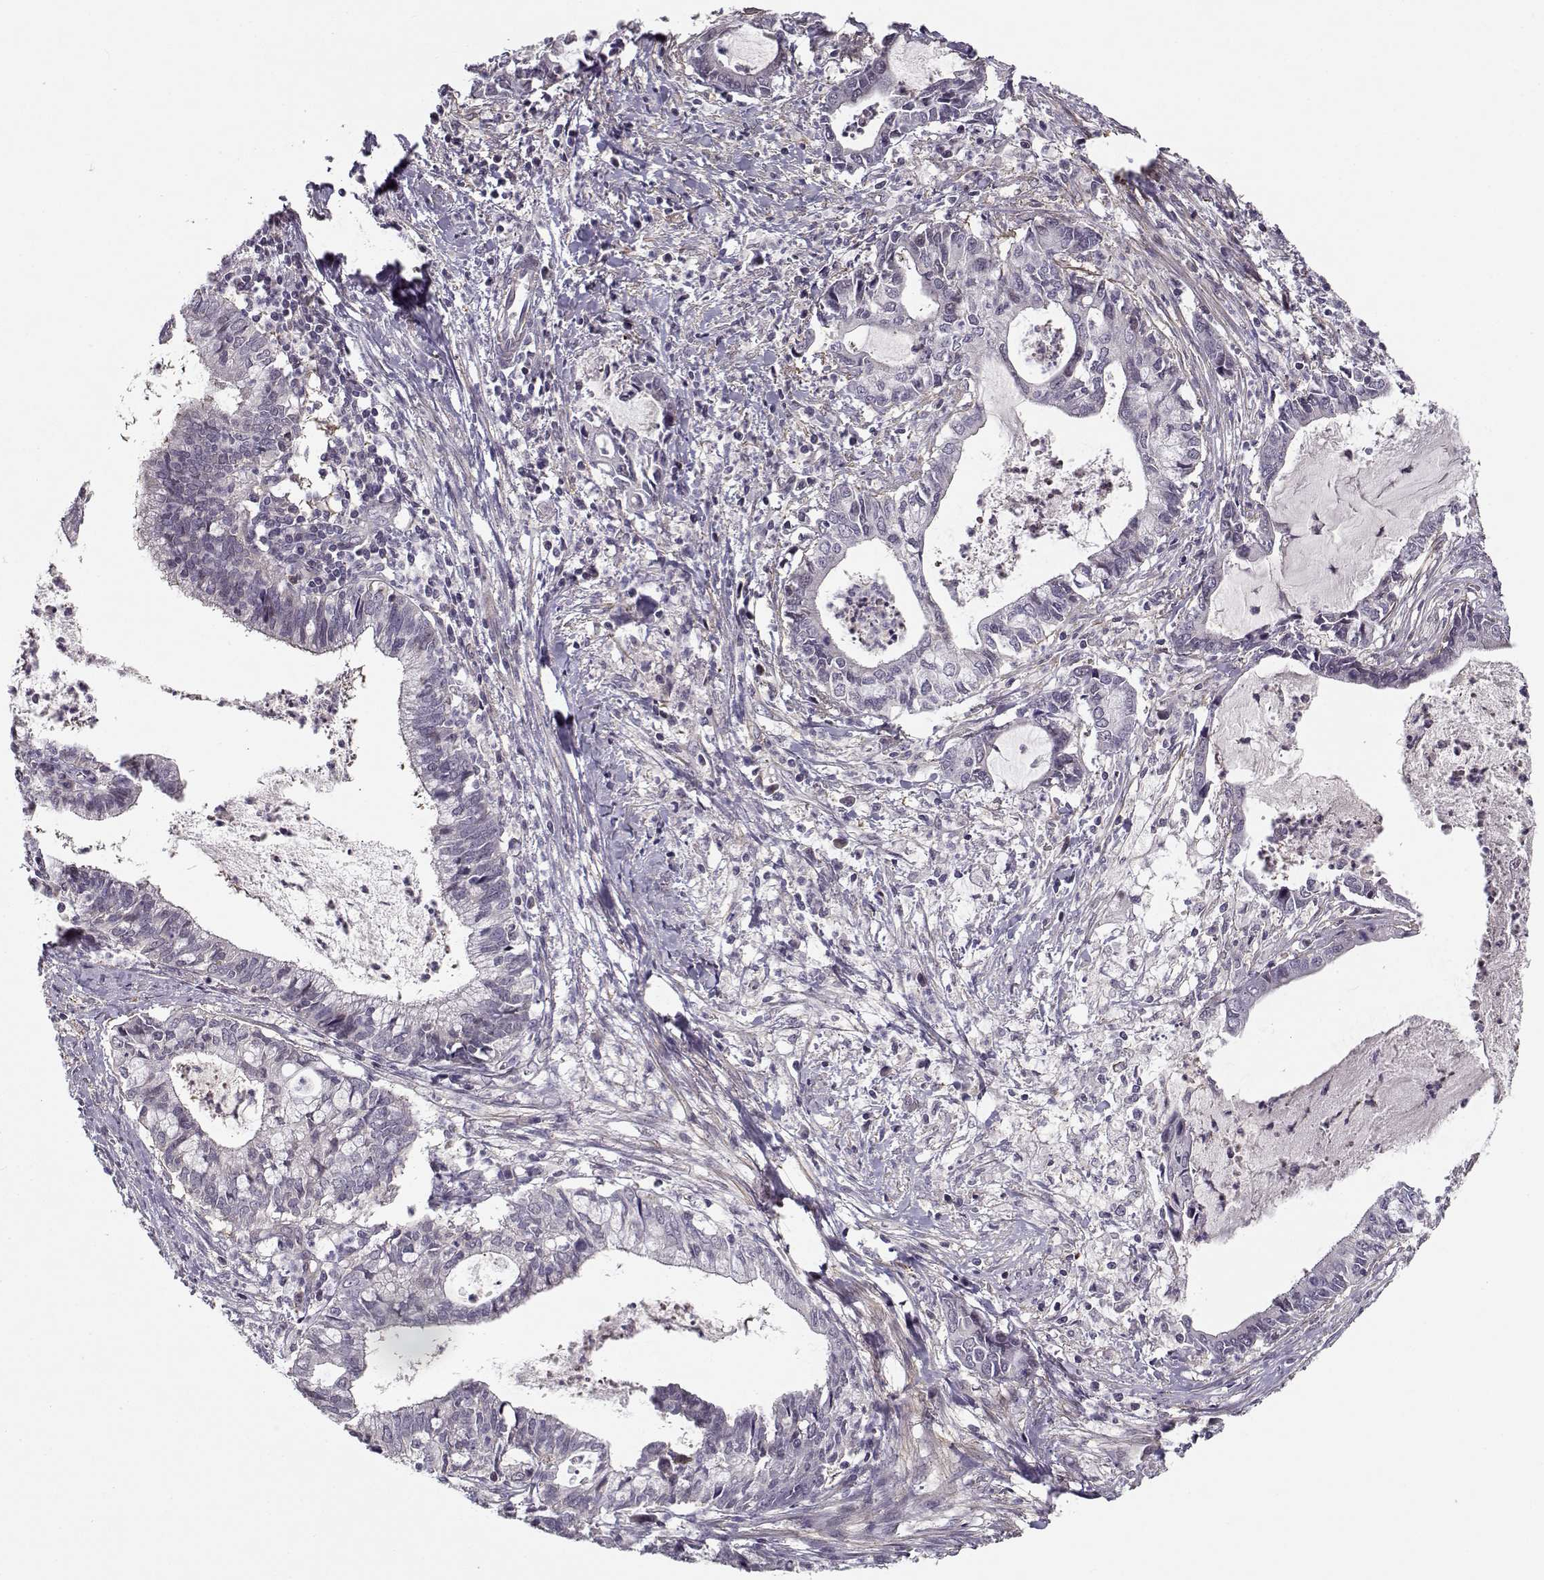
{"staining": {"intensity": "negative", "quantity": "none", "location": "none"}, "tissue": "cervical cancer", "cell_type": "Tumor cells", "image_type": "cancer", "snomed": [{"axis": "morphology", "description": "Adenocarcinoma, NOS"}, {"axis": "topography", "description": "Cervix"}], "caption": "A histopathology image of adenocarcinoma (cervical) stained for a protein displays no brown staining in tumor cells. (IHC, brightfield microscopy, high magnification).", "gene": "RGS9BP", "patient": {"sex": "female", "age": 42}}